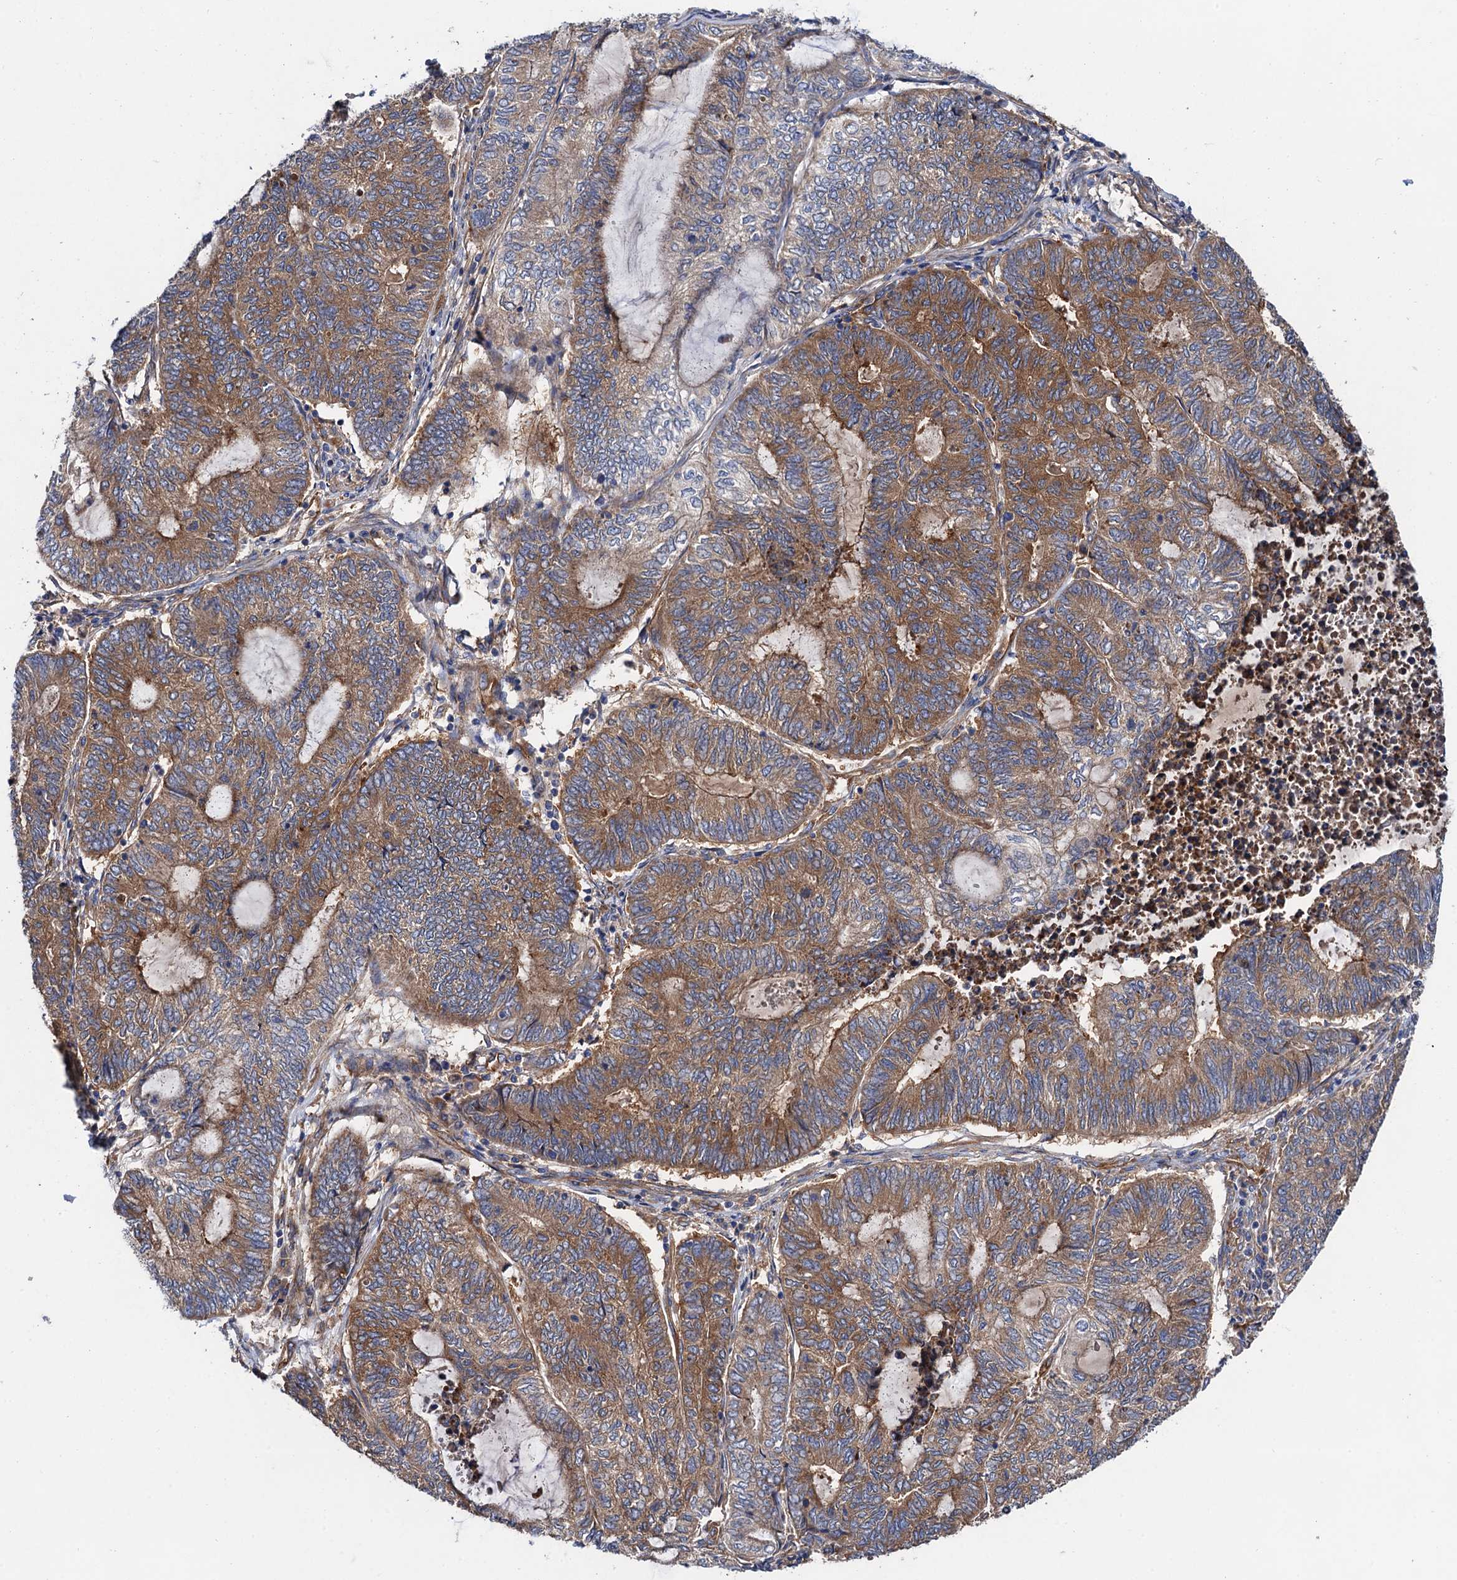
{"staining": {"intensity": "moderate", "quantity": ">75%", "location": "cytoplasmic/membranous"}, "tissue": "endometrial cancer", "cell_type": "Tumor cells", "image_type": "cancer", "snomed": [{"axis": "morphology", "description": "Adenocarcinoma, NOS"}, {"axis": "topography", "description": "Uterus"}, {"axis": "topography", "description": "Endometrium"}], "caption": "Endometrial adenocarcinoma stained with a protein marker exhibits moderate staining in tumor cells.", "gene": "MRPL48", "patient": {"sex": "female", "age": 70}}